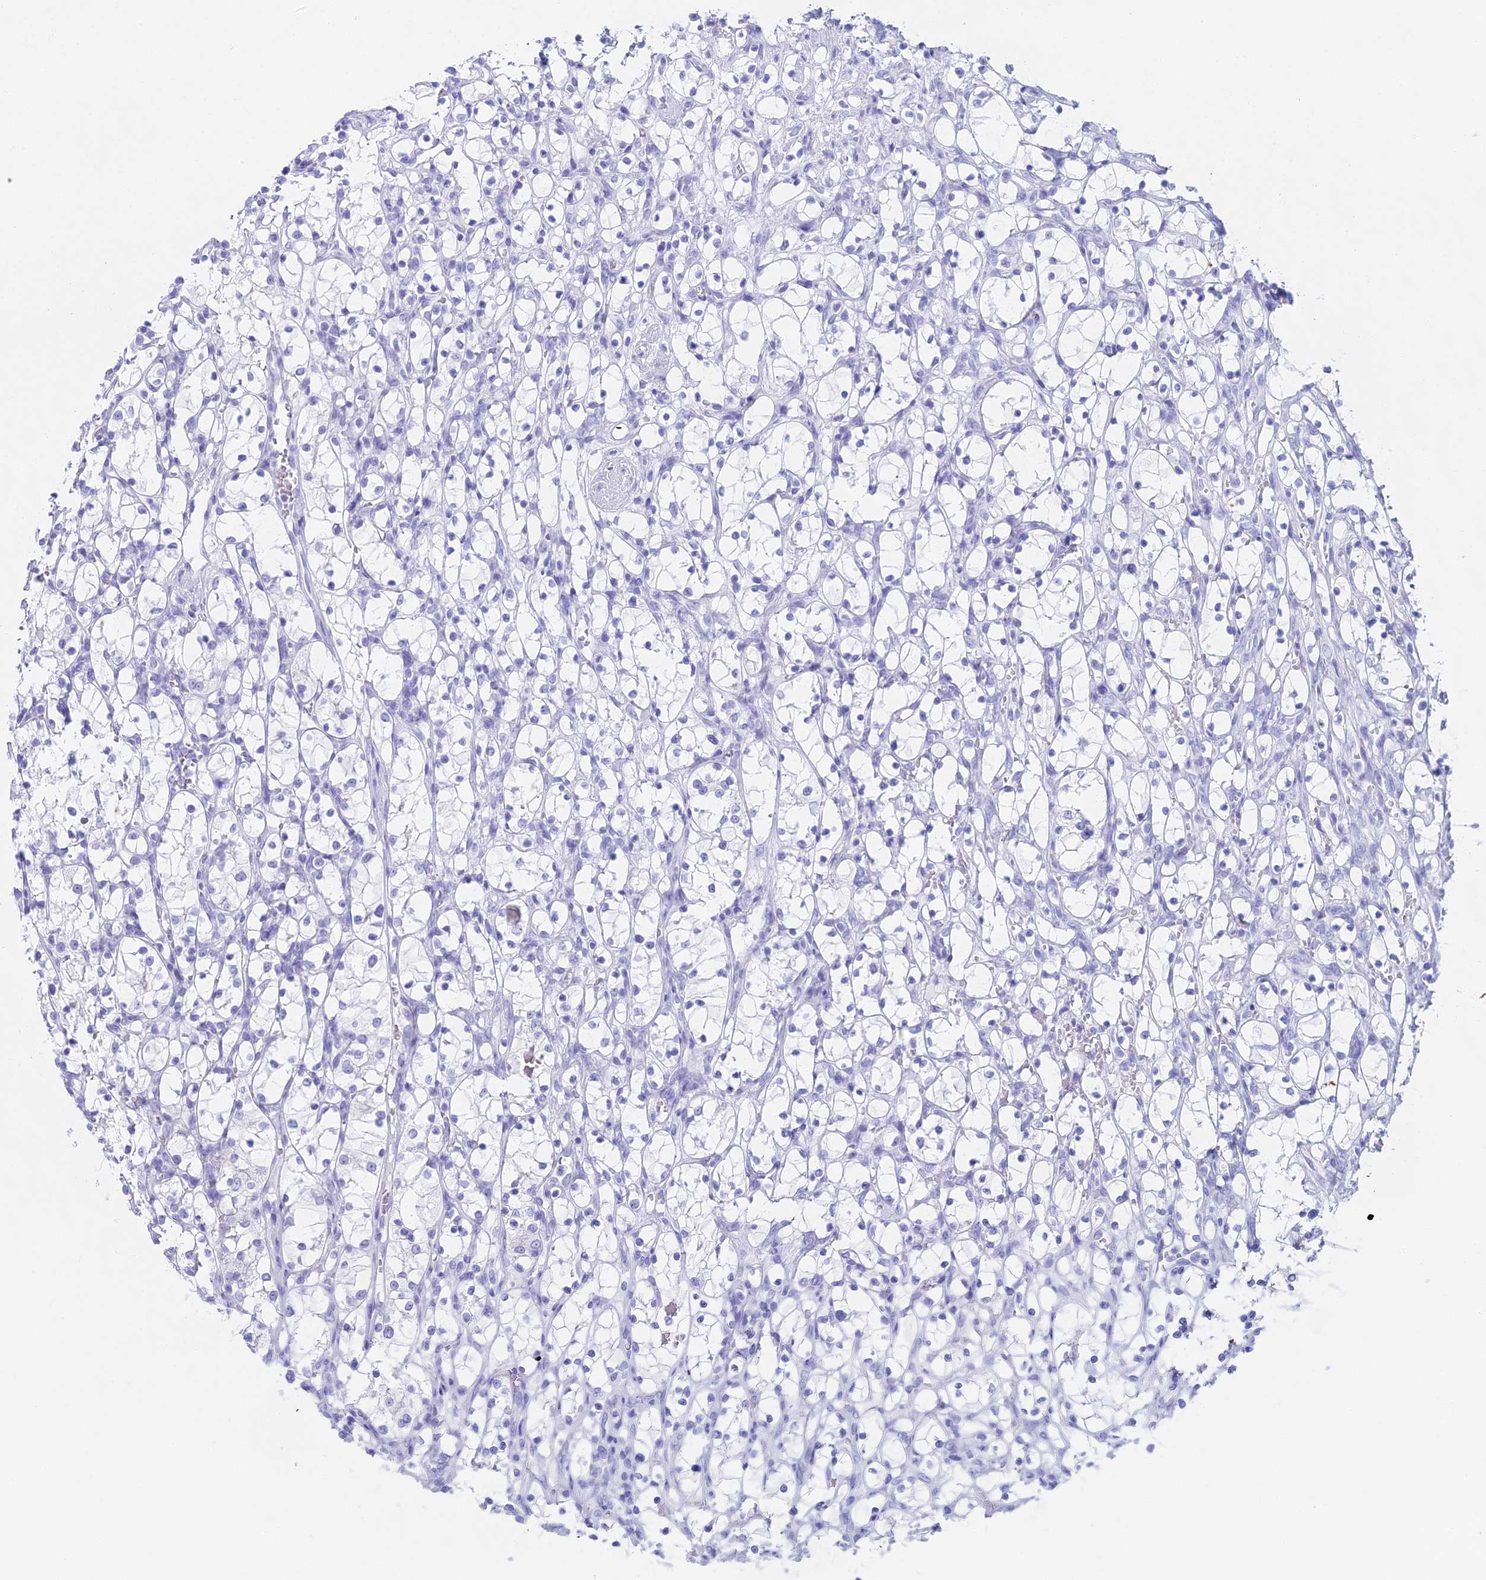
{"staining": {"intensity": "negative", "quantity": "none", "location": "none"}, "tissue": "renal cancer", "cell_type": "Tumor cells", "image_type": "cancer", "snomed": [{"axis": "morphology", "description": "Adenocarcinoma, NOS"}, {"axis": "topography", "description": "Kidney"}], "caption": "Image shows no significant protein positivity in tumor cells of adenocarcinoma (renal).", "gene": "CGB2", "patient": {"sex": "female", "age": 69}}